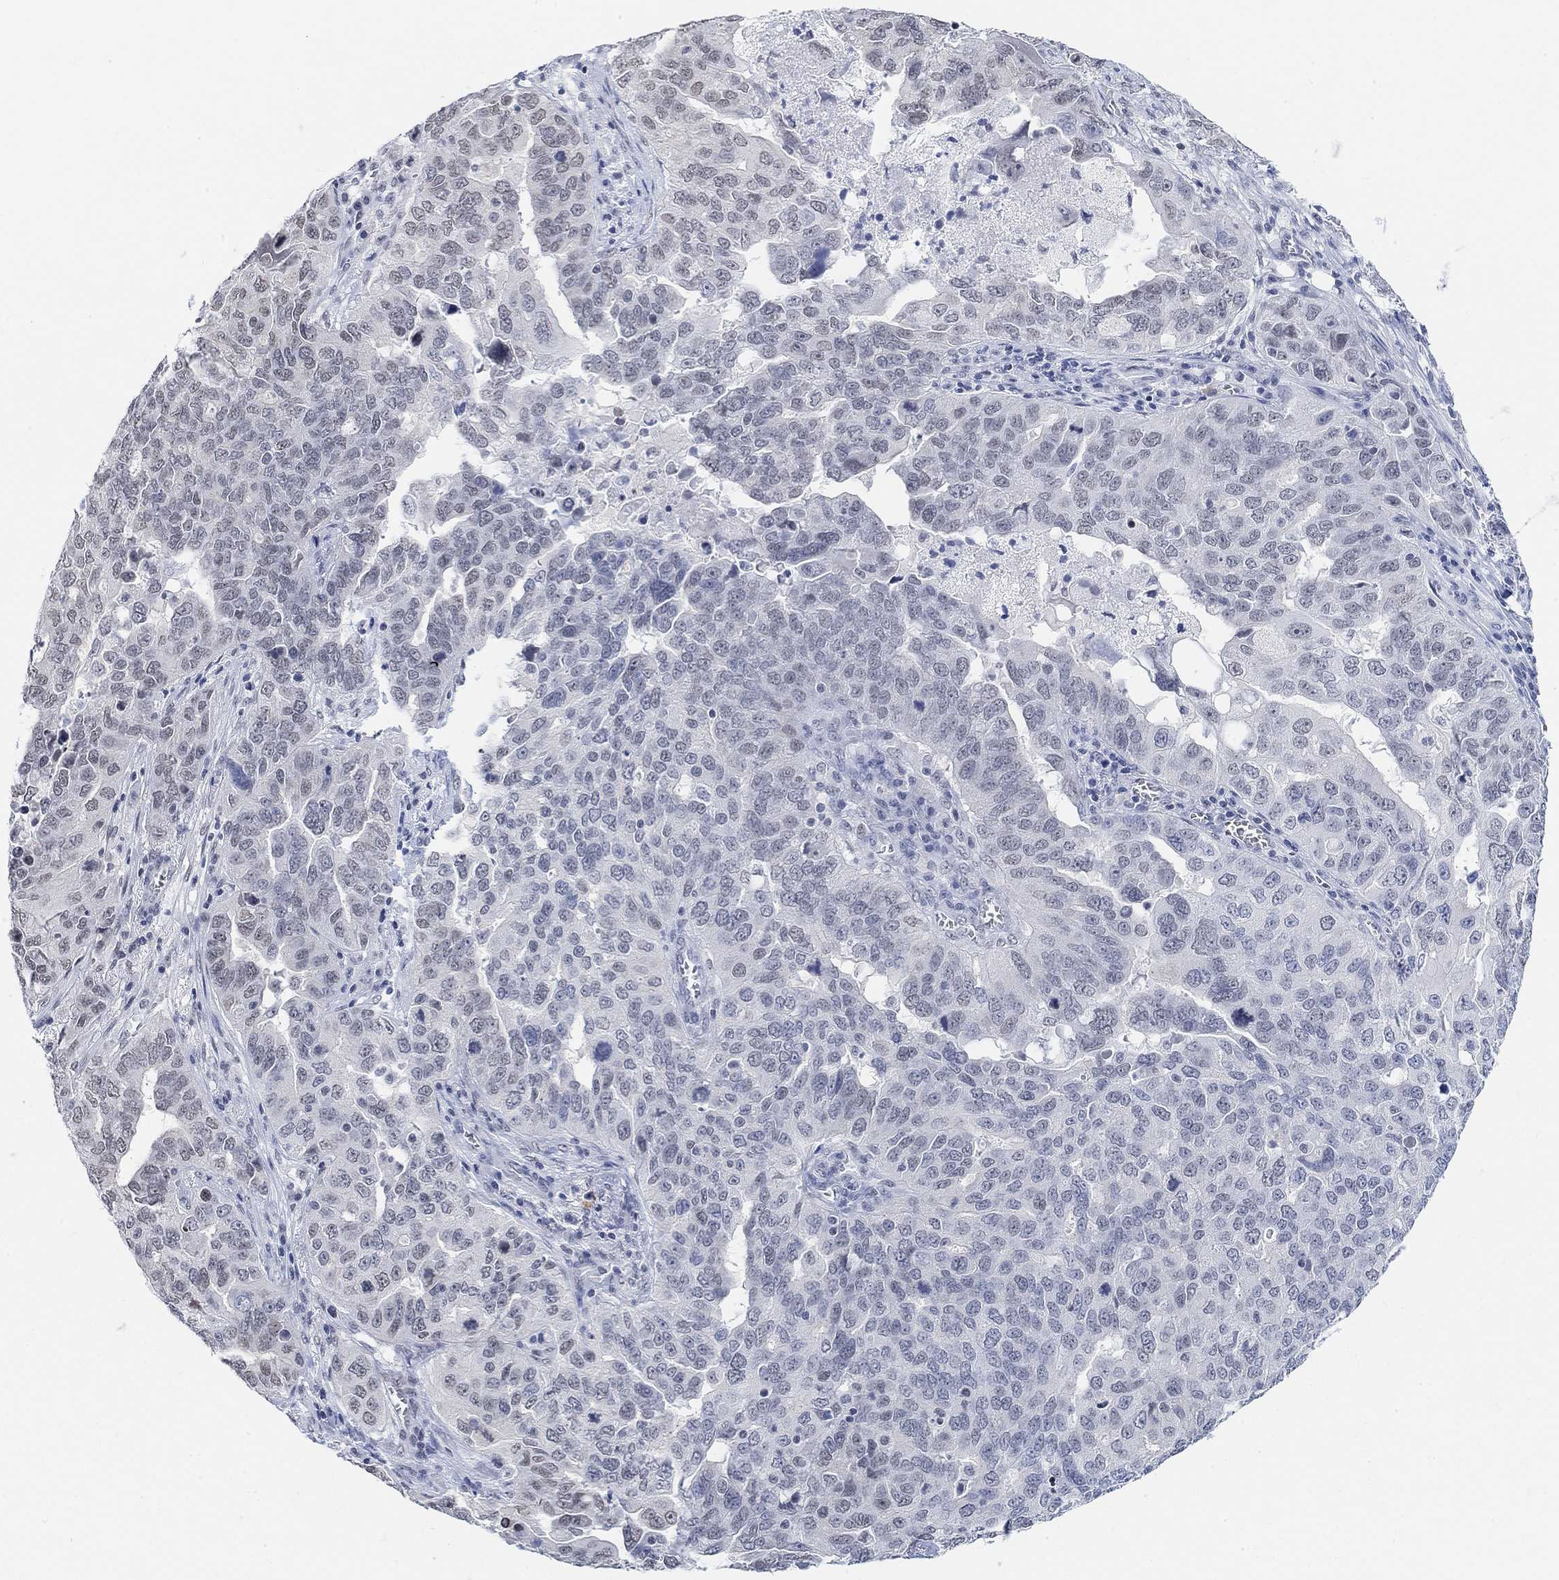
{"staining": {"intensity": "negative", "quantity": "none", "location": "none"}, "tissue": "ovarian cancer", "cell_type": "Tumor cells", "image_type": "cancer", "snomed": [{"axis": "morphology", "description": "Carcinoma, endometroid"}, {"axis": "topography", "description": "Soft tissue"}, {"axis": "topography", "description": "Ovary"}], "caption": "Immunohistochemical staining of endometroid carcinoma (ovarian) exhibits no significant staining in tumor cells.", "gene": "PURG", "patient": {"sex": "female", "age": 52}}